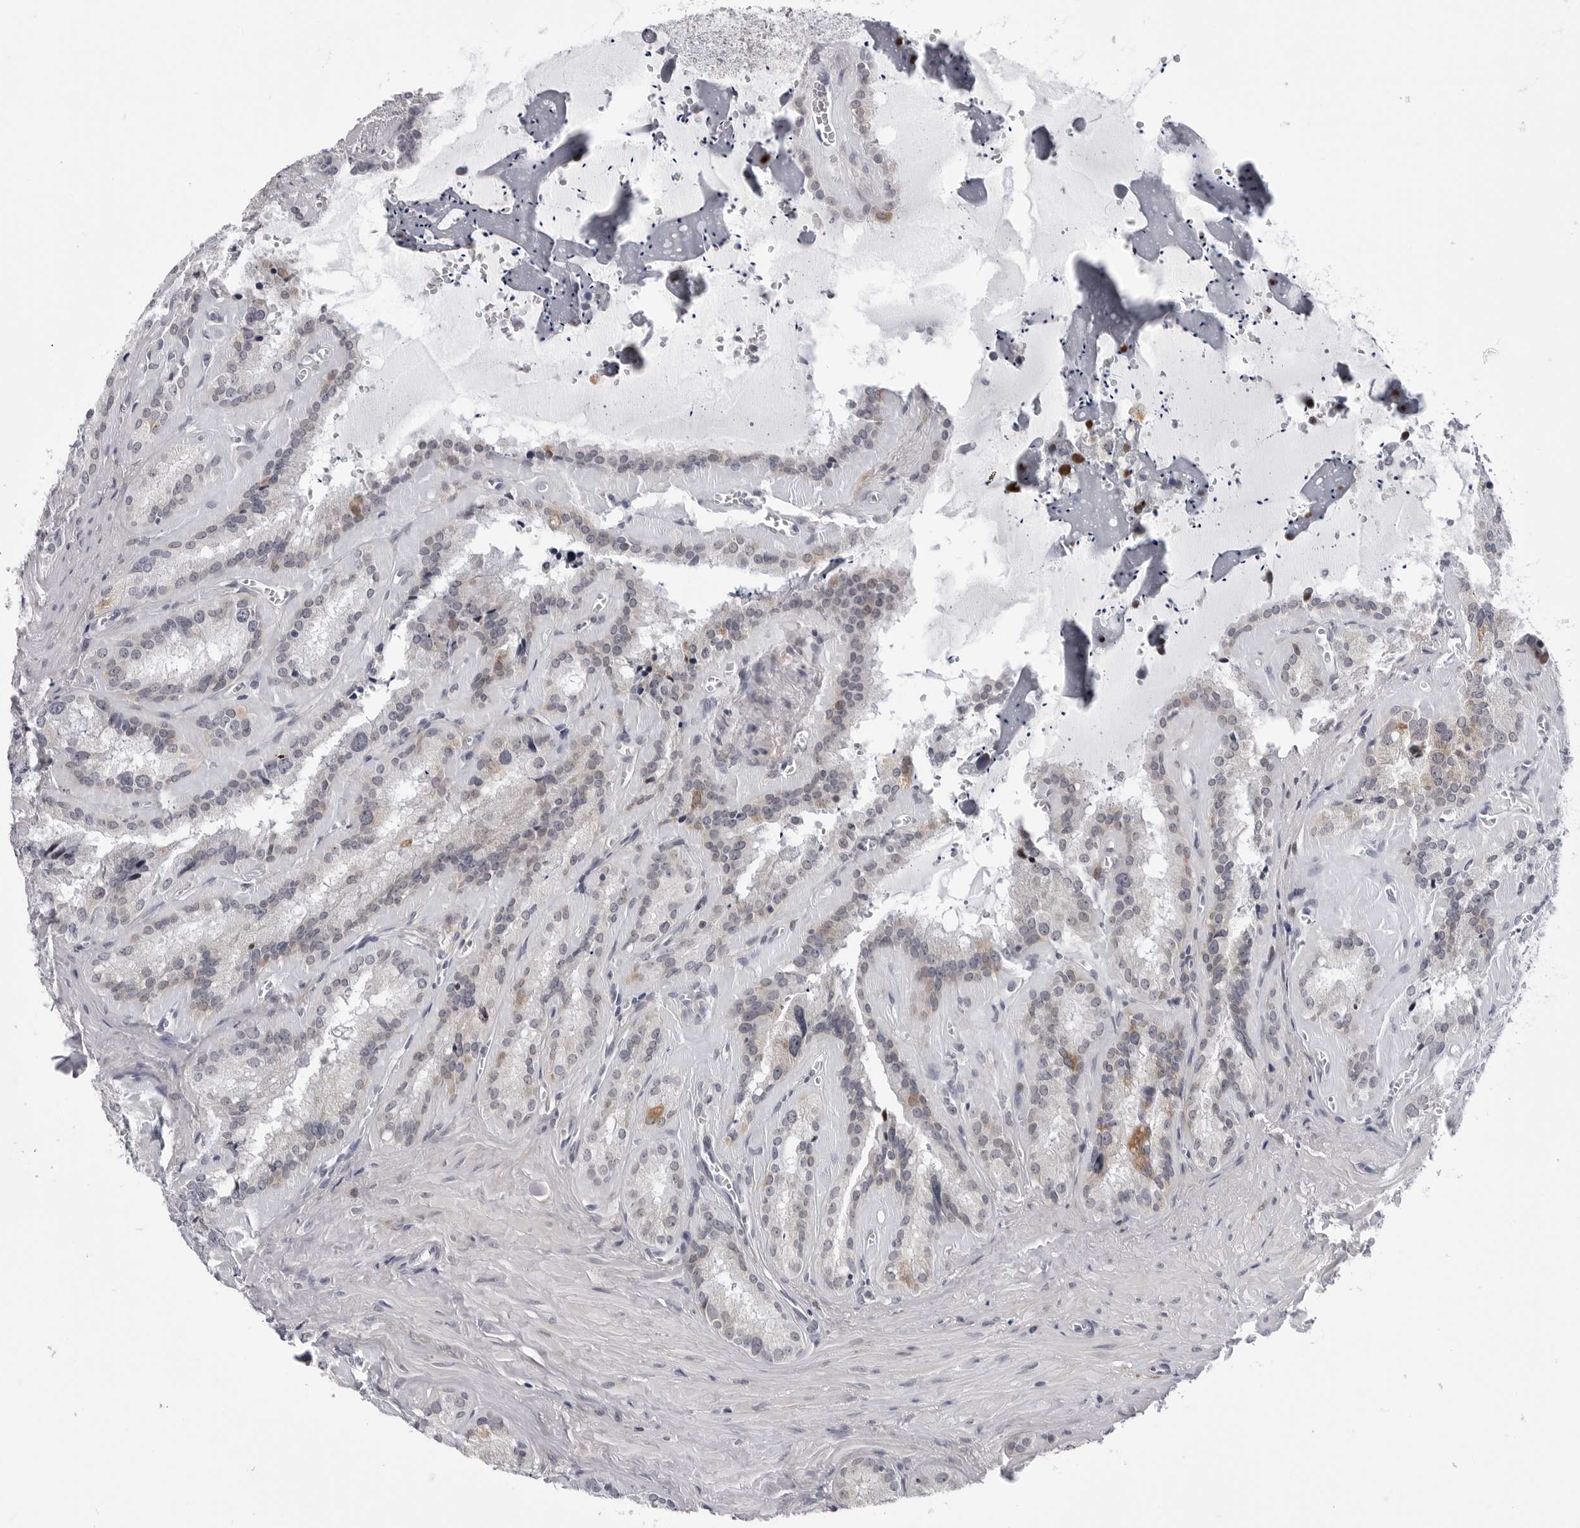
{"staining": {"intensity": "moderate", "quantity": "25%-75%", "location": "cytoplasmic/membranous"}, "tissue": "seminal vesicle", "cell_type": "Glandular cells", "image_type": "normal", "snomed": [{"axis": "morphology", "description": "Normal tissue, NOS"}, {"axis": "topography", "description": "Prostate"}, {"axis": "topography", "description": "Seminal veicle"}], "caption": "Protein analysis of benign seminal vesicle shows moderate cytoplasmic/membranous staining in about 25%-75% of glandular cells.", "gene": "CDK20", "patient": {"sex": "male", "age": 59}}